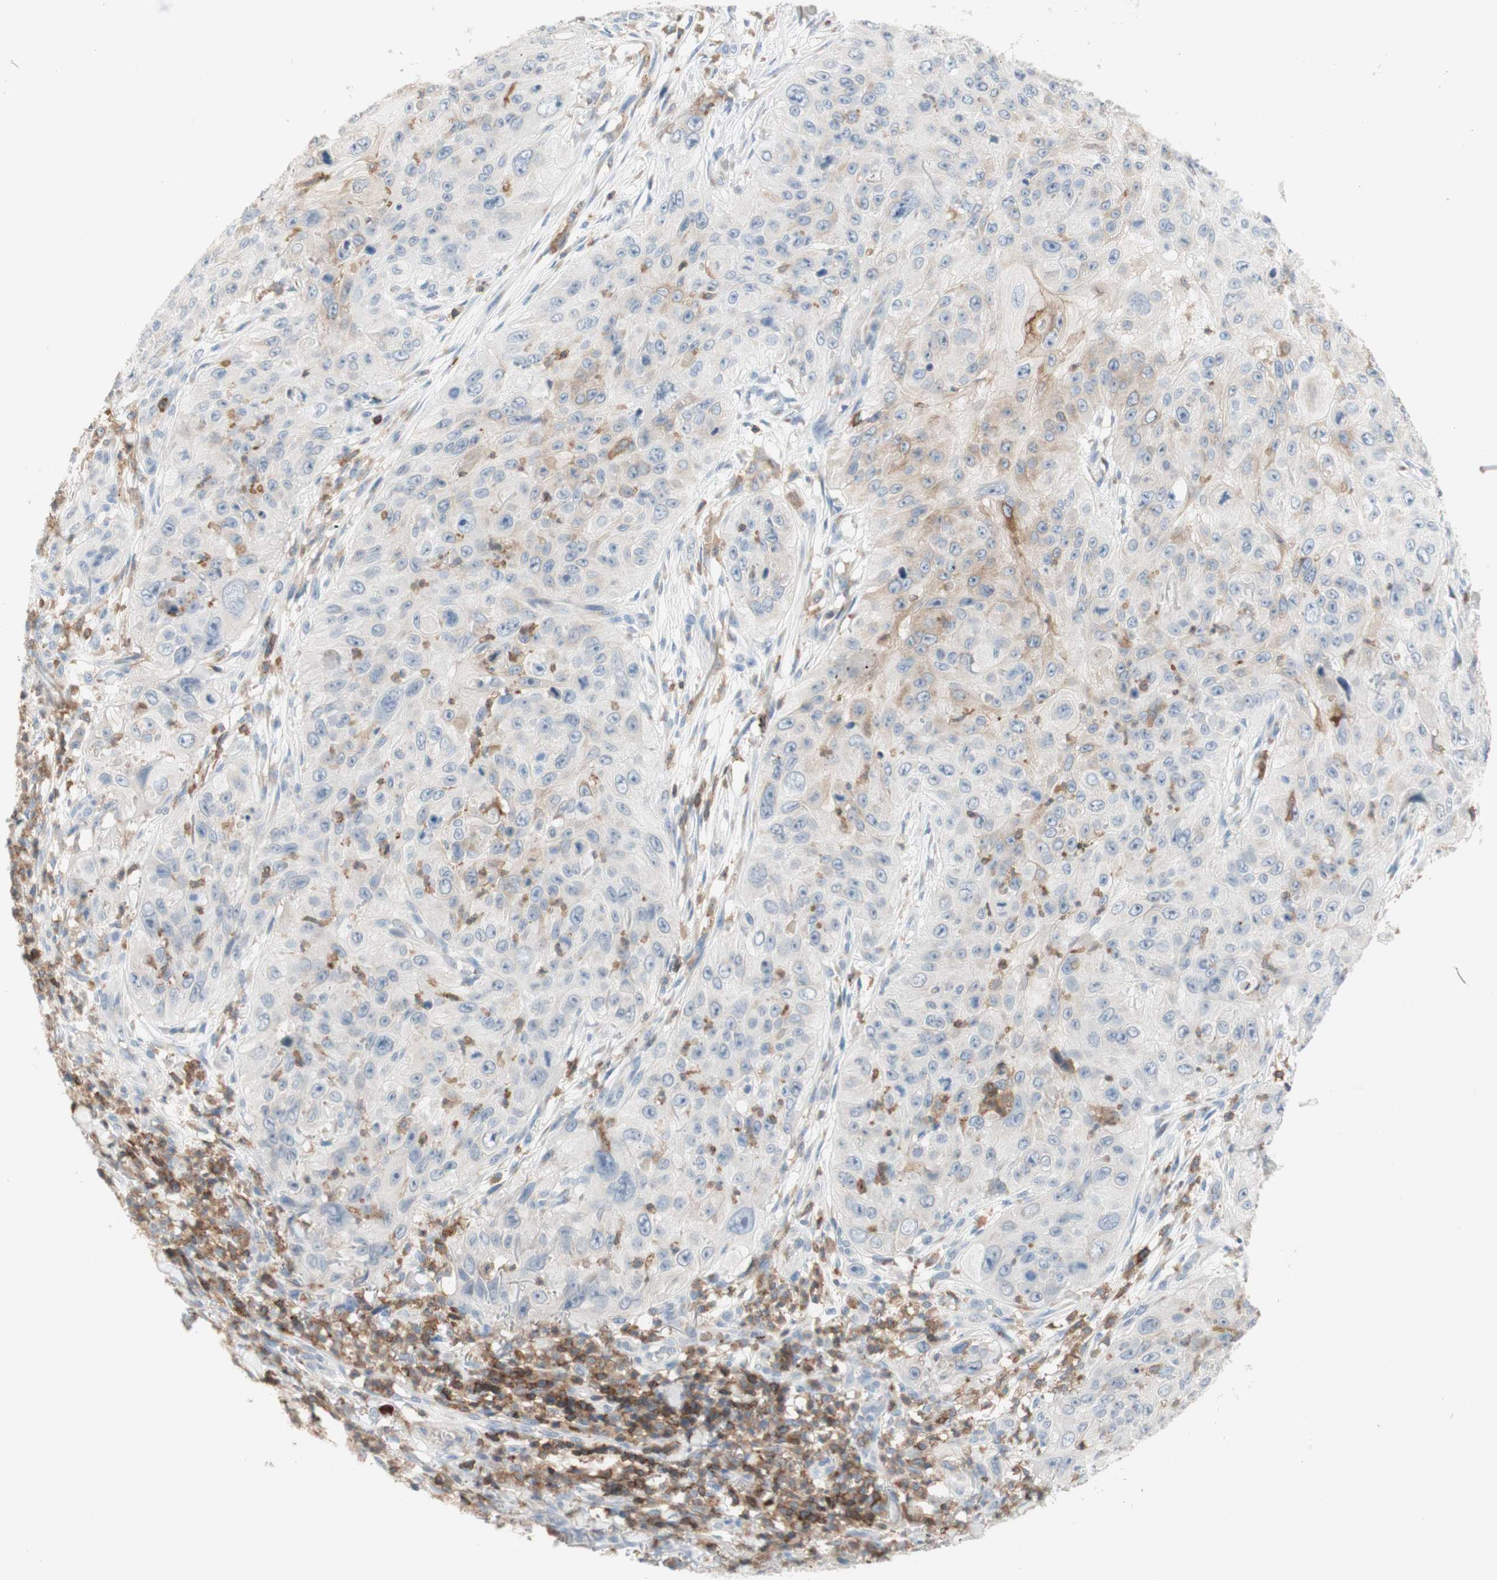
{"staining": {"intensity": "negative", "quantity": "none", "location": "none"}, "tissue": "skin cancer", "cell_type": "Tumor cells", "image_type": "cancer", "snomed": [{"axis": "morphology", "description": "Squamous cell carcinoma, NOS"}, {"axis": "topography", "description": "Skin"}], "caption": "This is a photomicrograph of IHC staining of skin squamous cell carcinoma, which shows no staining in tumor cells.", "gene": "SPINK6", "patient": {"sex": "female", "age": 80}}